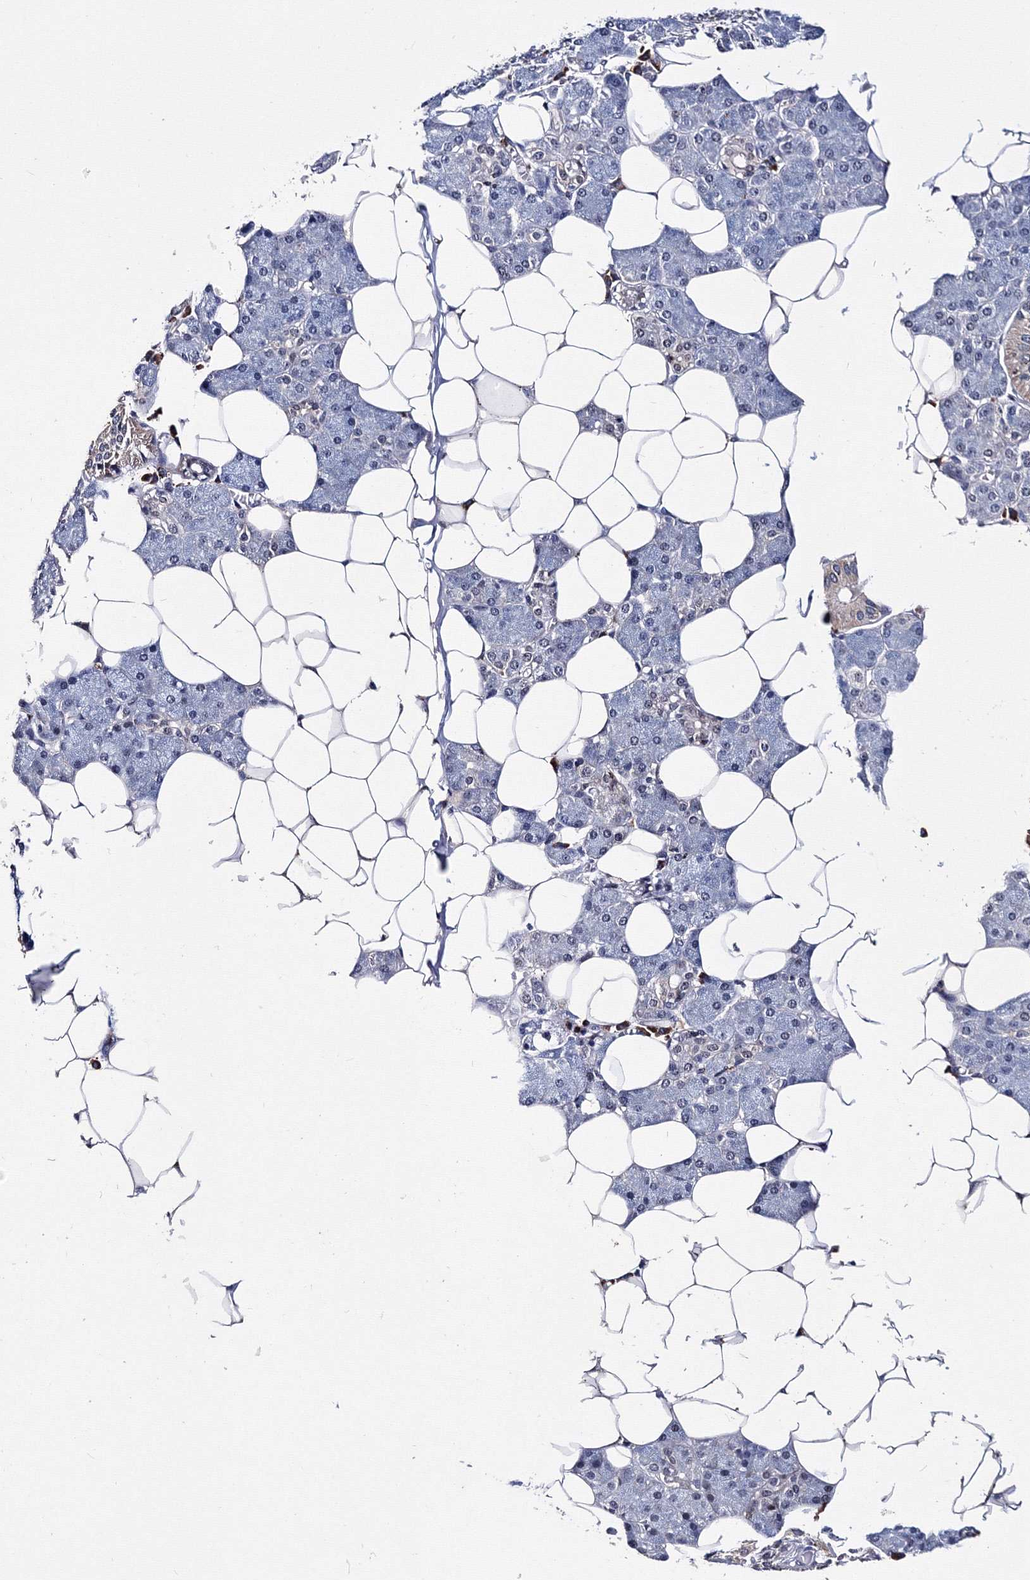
{"staining": {"intensity": "weak", "quantity": "<25%", "location": "cytoplasmic/membranous"}, "tissue": "salivary gland", "cell_type": "Glandular cells", "image_type": "normal", "snomed": [{"axis": "morphology", "description": "Normal tissue, NOS"}, {"axis": "topography", "description": "Salivary gland"}], "caption": "IHC of benign human salivary gland reveals no staining in glandular cells.", "gene": "PHYKPL", "patient": {"sex": "female", "age": 33}}